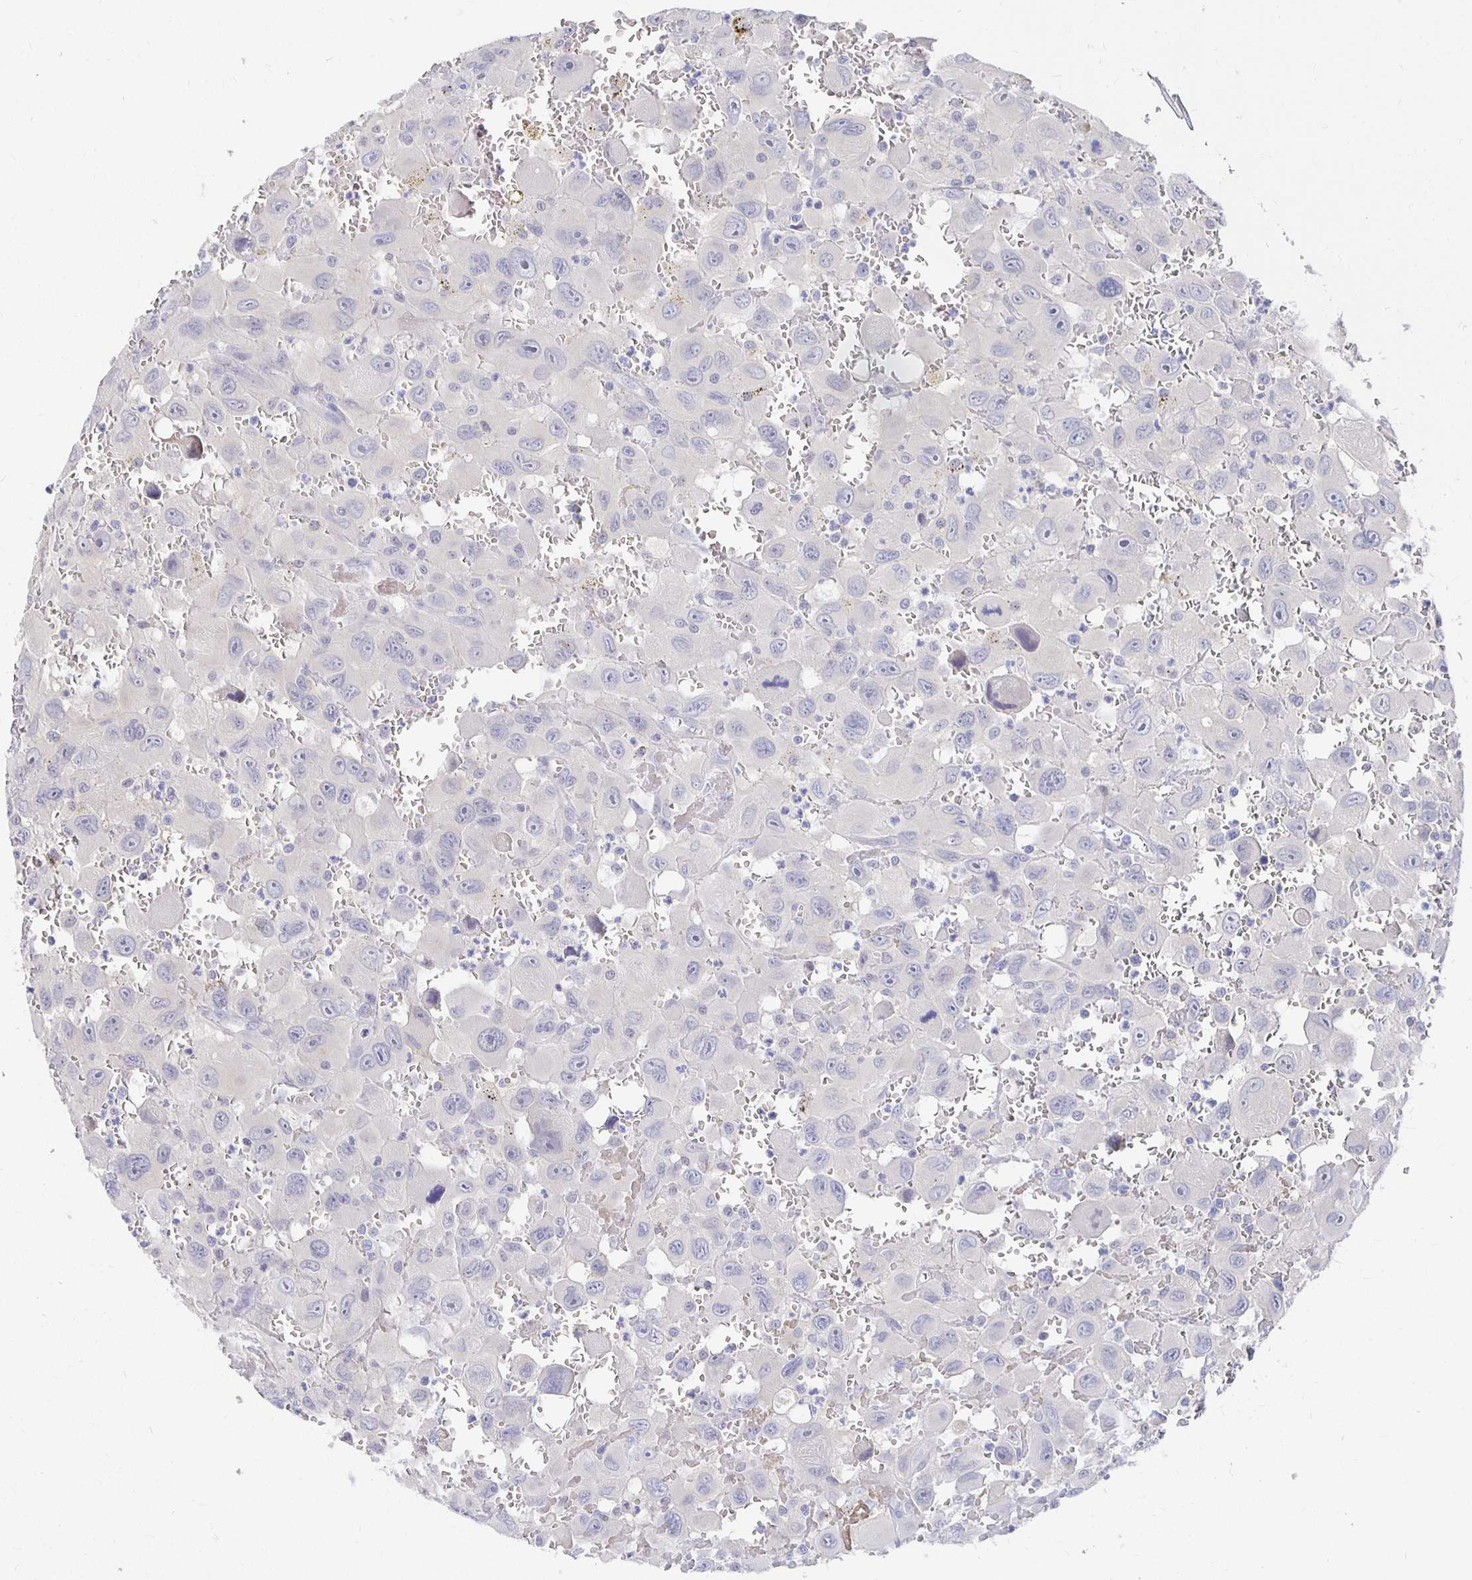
{"staining": {"intensity": "negative", "quantity": "none", "location": "none"}, "tissue": "head and neck cancer", "cell_type": "Tumor cells", "image_type": "cancer", "snomed": [{"axis": "morphology", "description": "Squamous cell carcinoma, NOS"}, {"axis": "morphology", "description": "Squamous cell carcinoma, metastatic, NOS"}, {"axis": "topography", "description": "Oral tissue"}, {"axis": "topography", "description": "Head-Neck"}], "caption": "Immunohistochemical staining of human head and neck cancer reveals no significant positivity in tumor cells. The staining was performed using DAB (3,3'-diaminobenzidine) to visualize the protein expression in brown, while the nuclei were stained in blue with hematoxylin (Magnification: 20x).", "gene": "FKRP", "patient": {"sex": "female", "age": 85}}